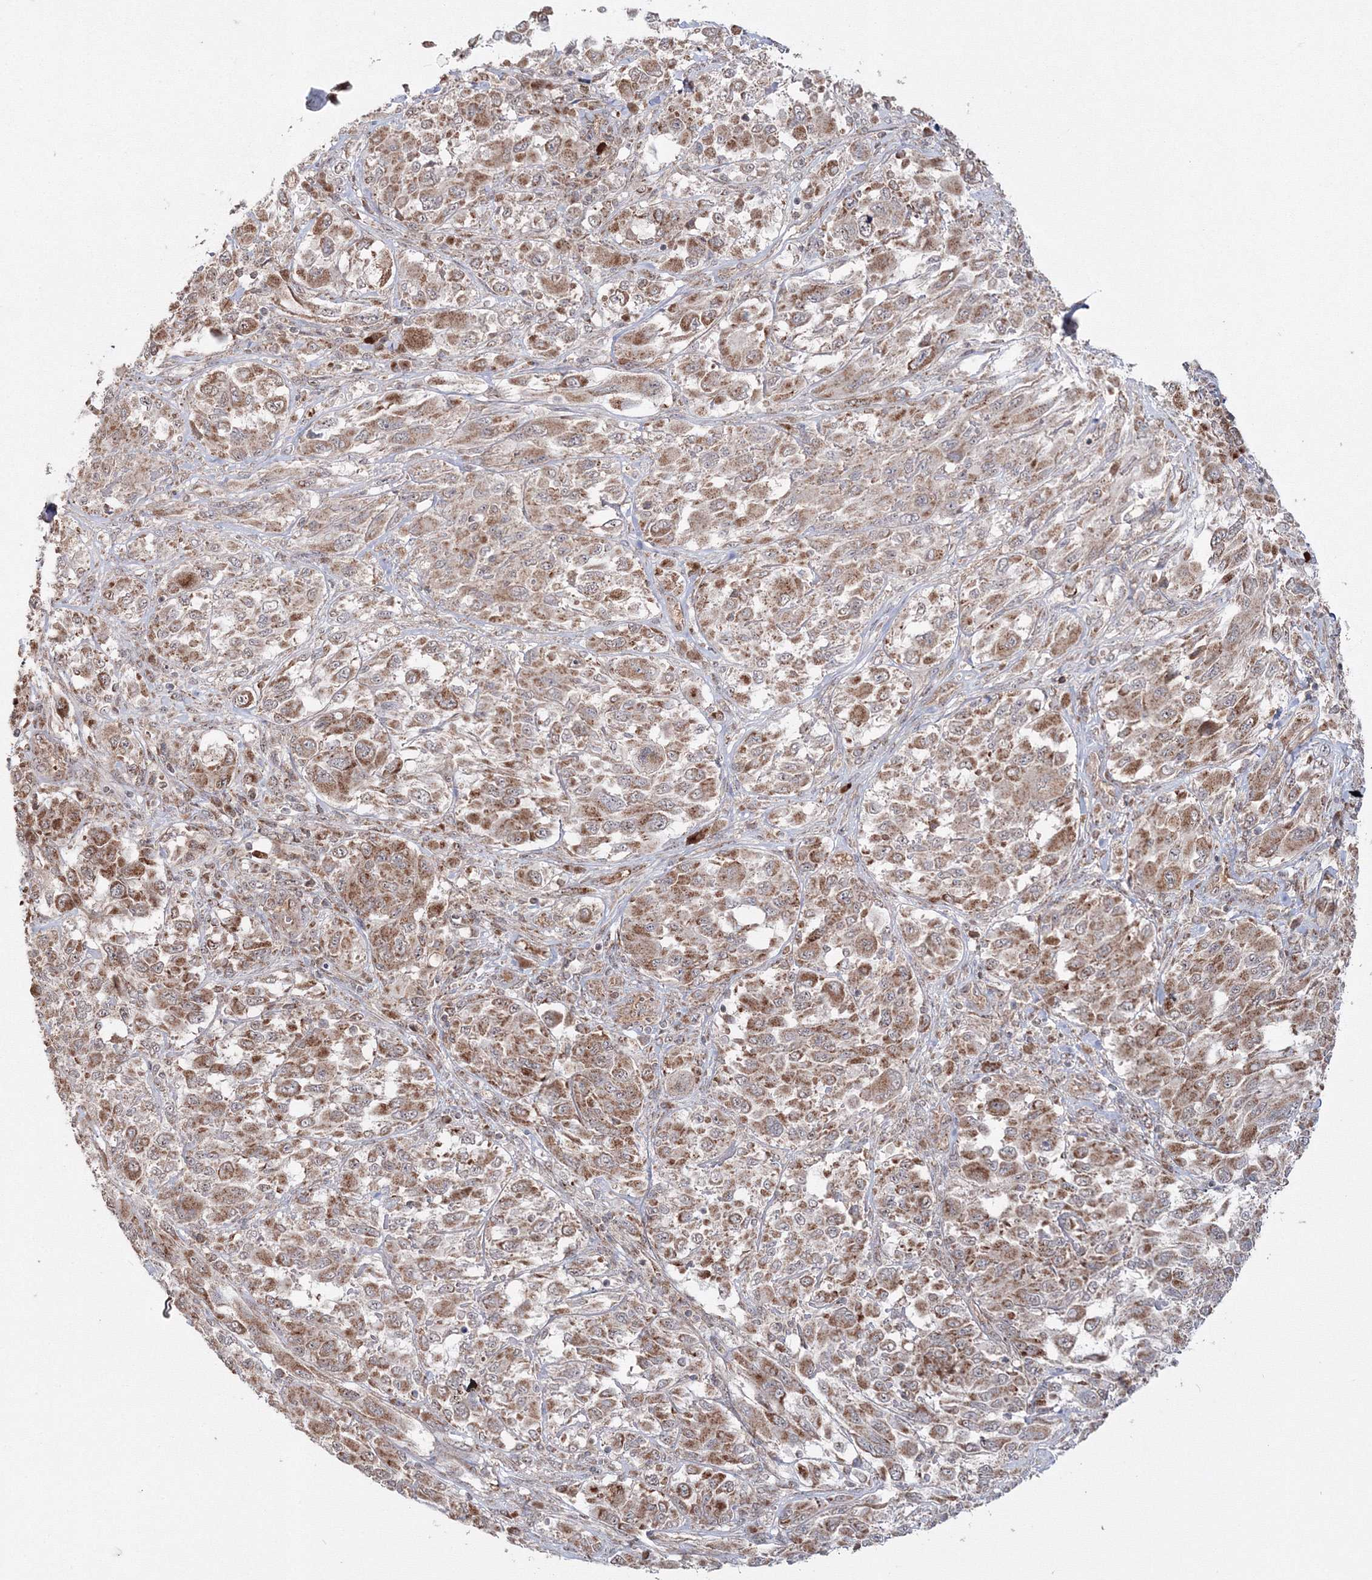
{"staining": {"intensity": "moderate", "quantity": ">75%", "location": "cytoplasmic/membranous"}, "tissue": "melanoma", "cell_type": "Tumor cells", "image_type": "cancer", "snomed": [{"axis": "morphology", "description": "Malignant melanoma, NOS"}, {"axis": "topography", "description": "Skin"}], "caption": "Protein analysis of malignant melanoma tissue displays moderate cytoplasmic/membranous staining in approximately >75% of tumor cells.", "gene": "PEX13", "patient": {"sex": "female", "age": 91}}